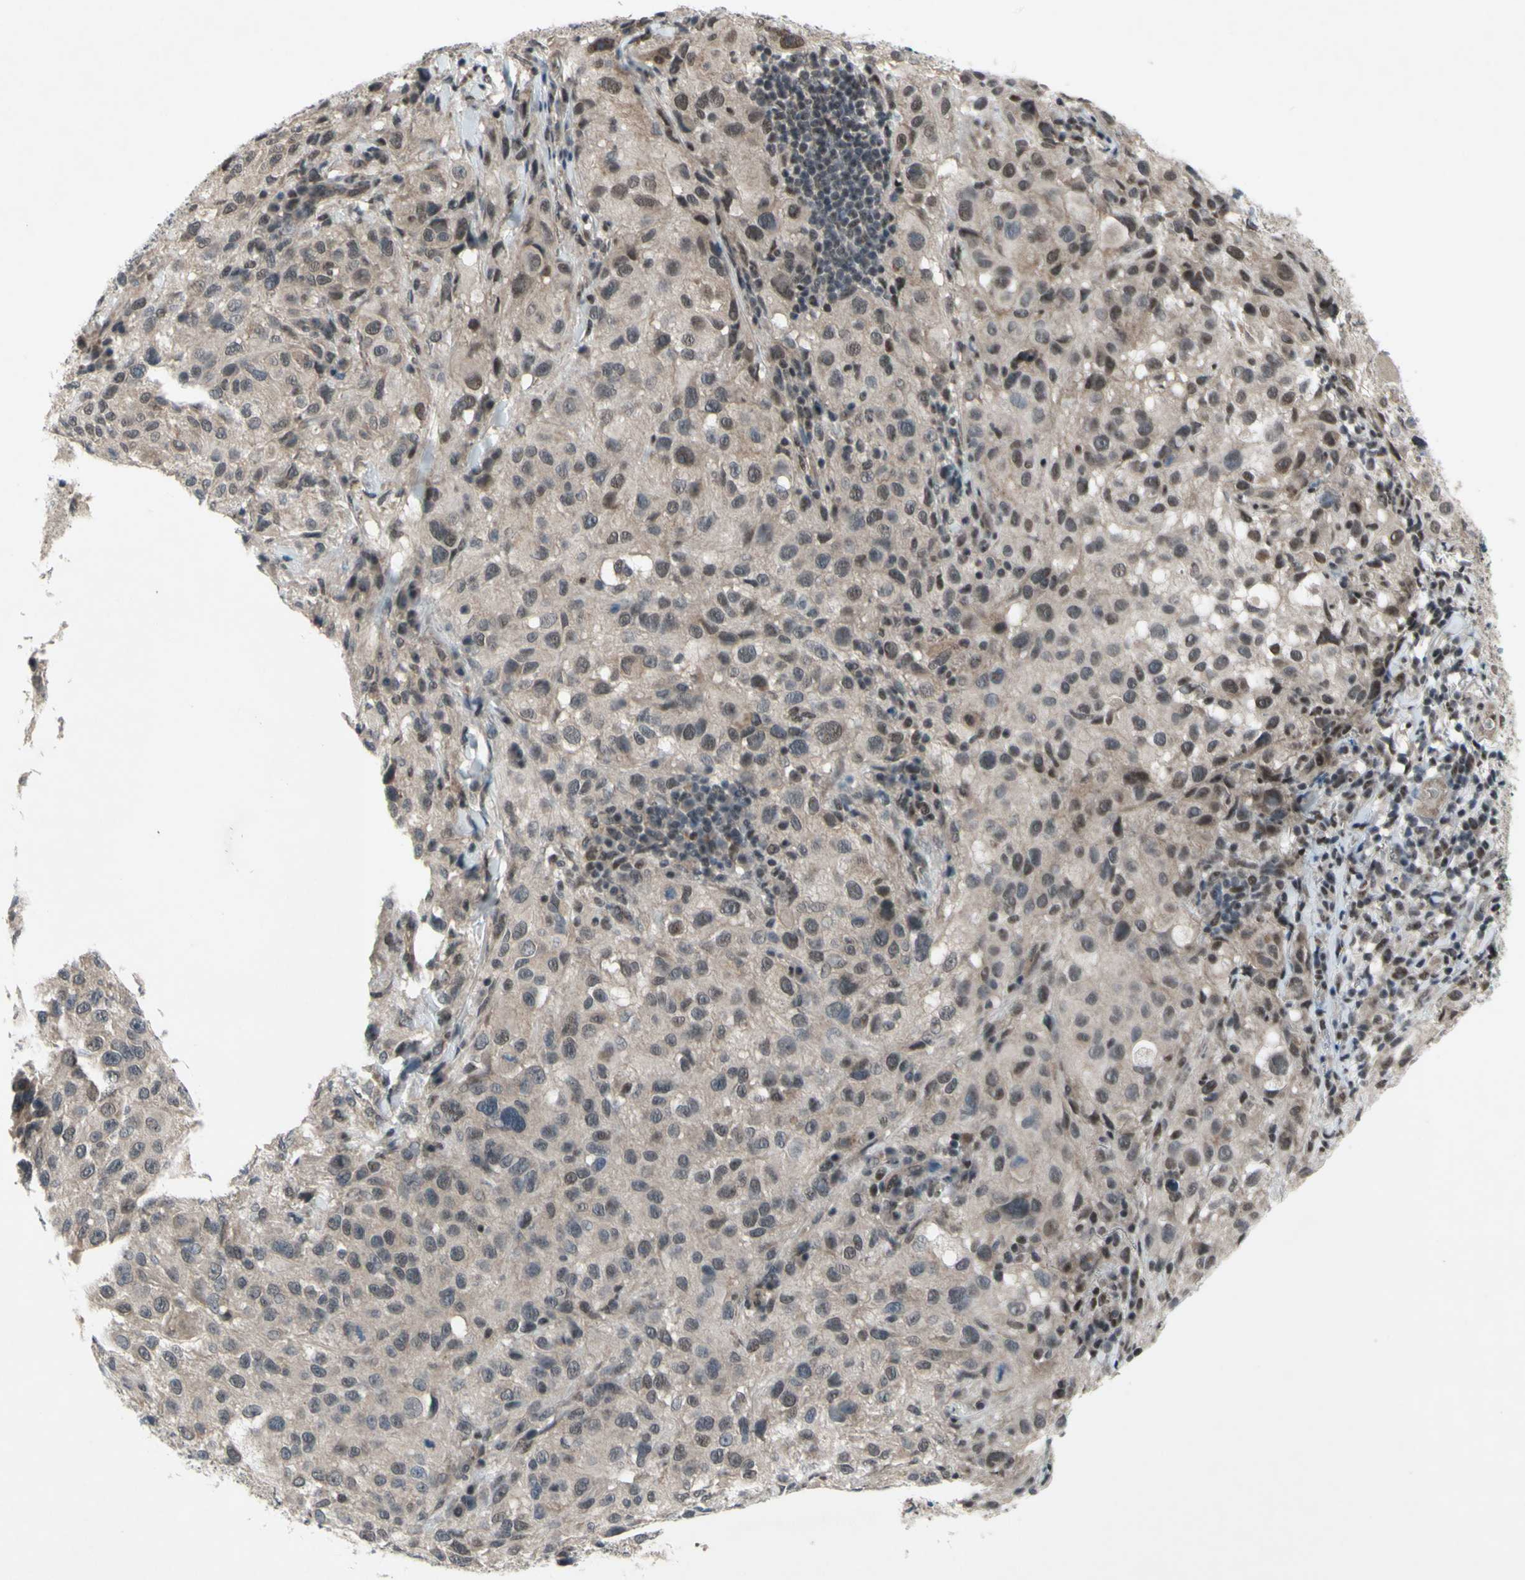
{"staining": {"intensity": "weak", "quantity": ">75%", "location": "cytoplasmic/membranous,nuclear"}, "tissue": "melanoma", "cell_type": "Tumor cells", "image_type": "cancer", "snomed": [{"axis": "morphology", "description": "Necrosis, NOS"}, {"axis": "morphology", "description": "Malignant melanoma, NOS"}, {"axis": "topography", "description": "Skin"}], "caption": "Human malignant melanoma stained with a protein marker demonstrates weak staining in tumor cells.", "gene": "TRDMT1", "patient": {"sex": "female", "age": 87}}